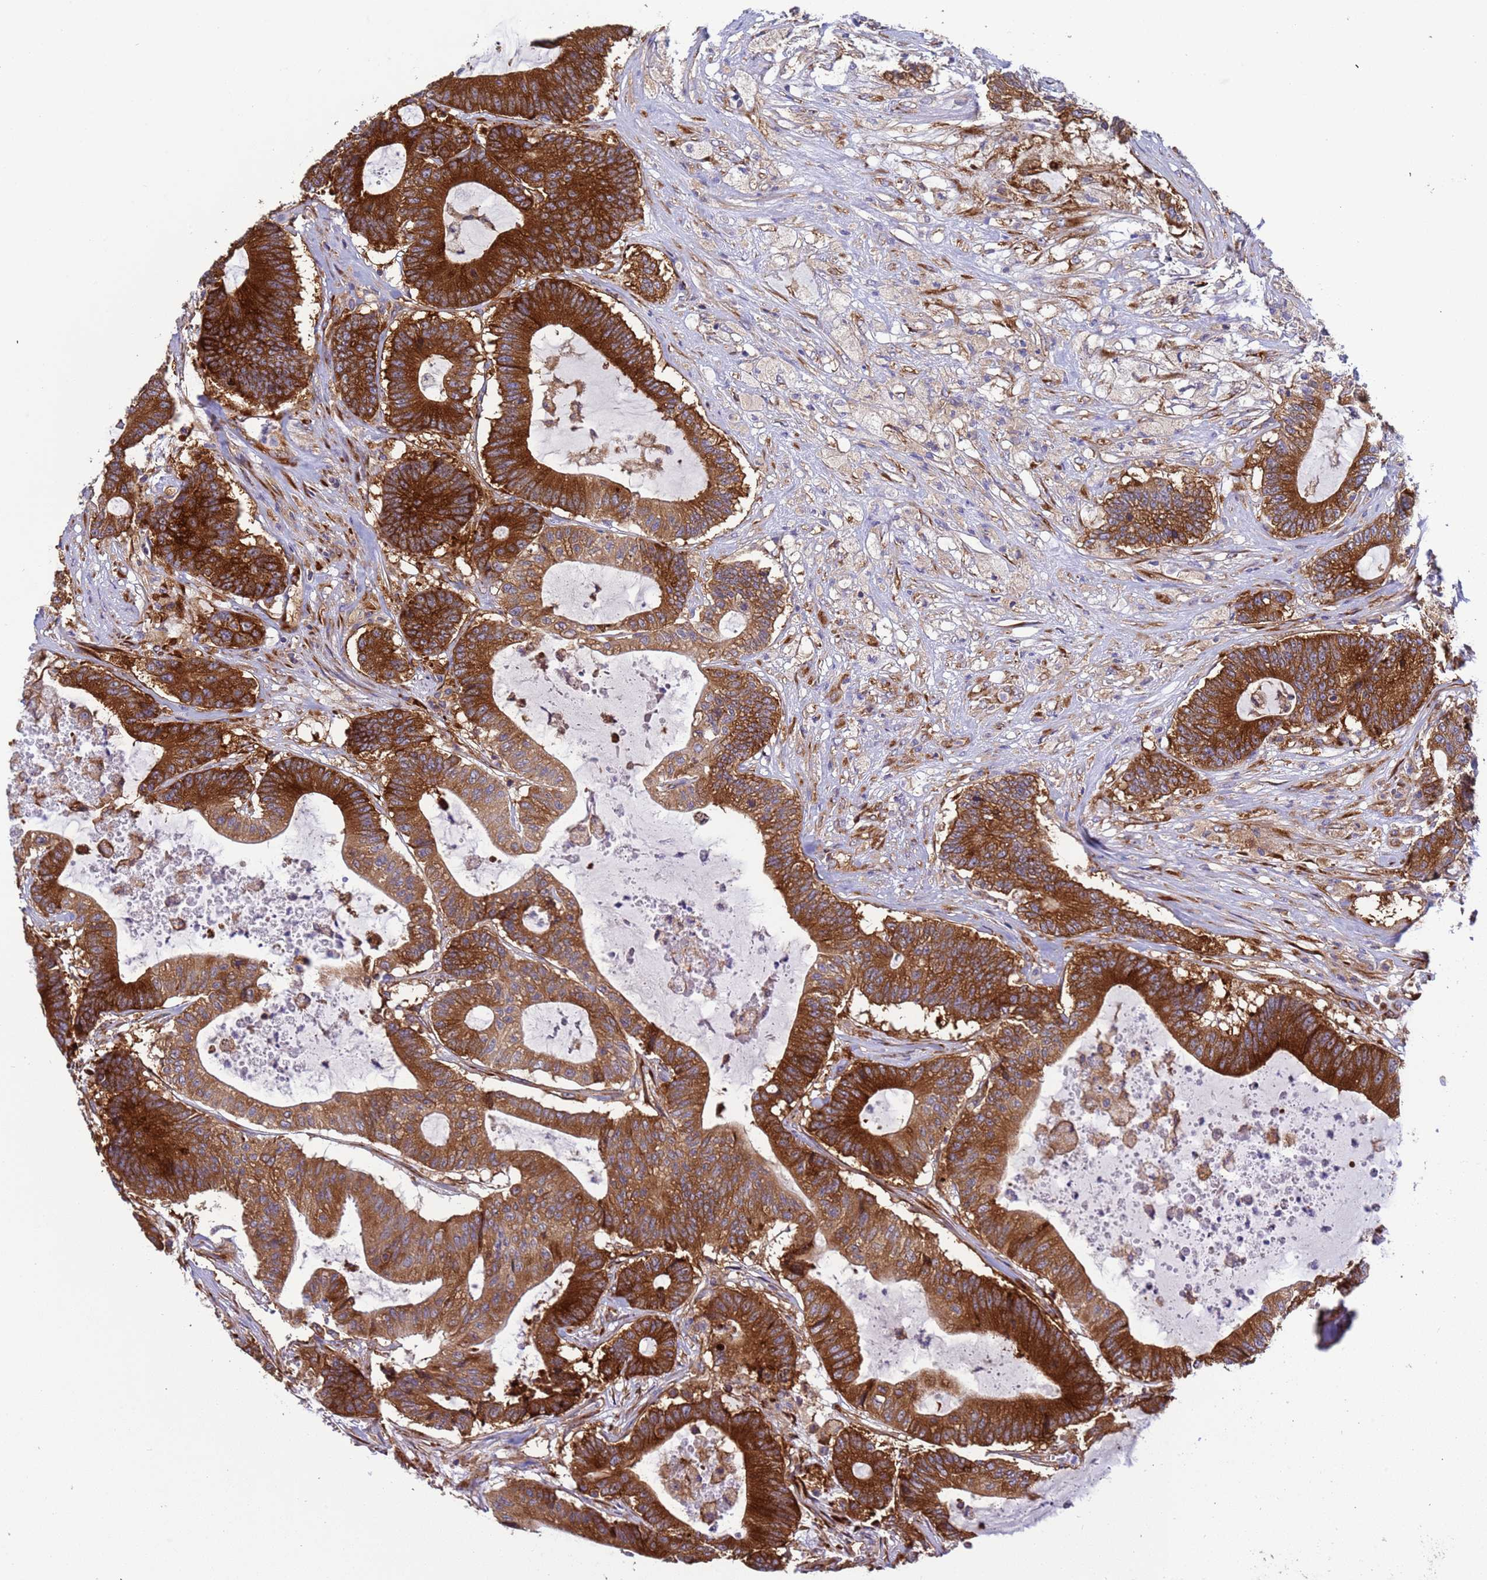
{"staining": {"intensity": "strong", "quantity": ">75%", "location": "cytoplasmic/membranous"}, "tissue": "colorectal cancer", "cell_type": "Tumor cells", "image_type": "cancer", "snomed": [{"axis": "morphology", "description": "Adenocarcinoma, NOS"}, {"axis": "topography", "description": "Colon"}], "caption": "A histopathology image of human colorectal cancer stained for a protein displays strong cytoplasmic/membranous brown staining in tumor cells. (DAB IHC with brightfield microscopy, high magnification).", "gene": "RPL36", "patient": {"sex": "female", "age": 84}}